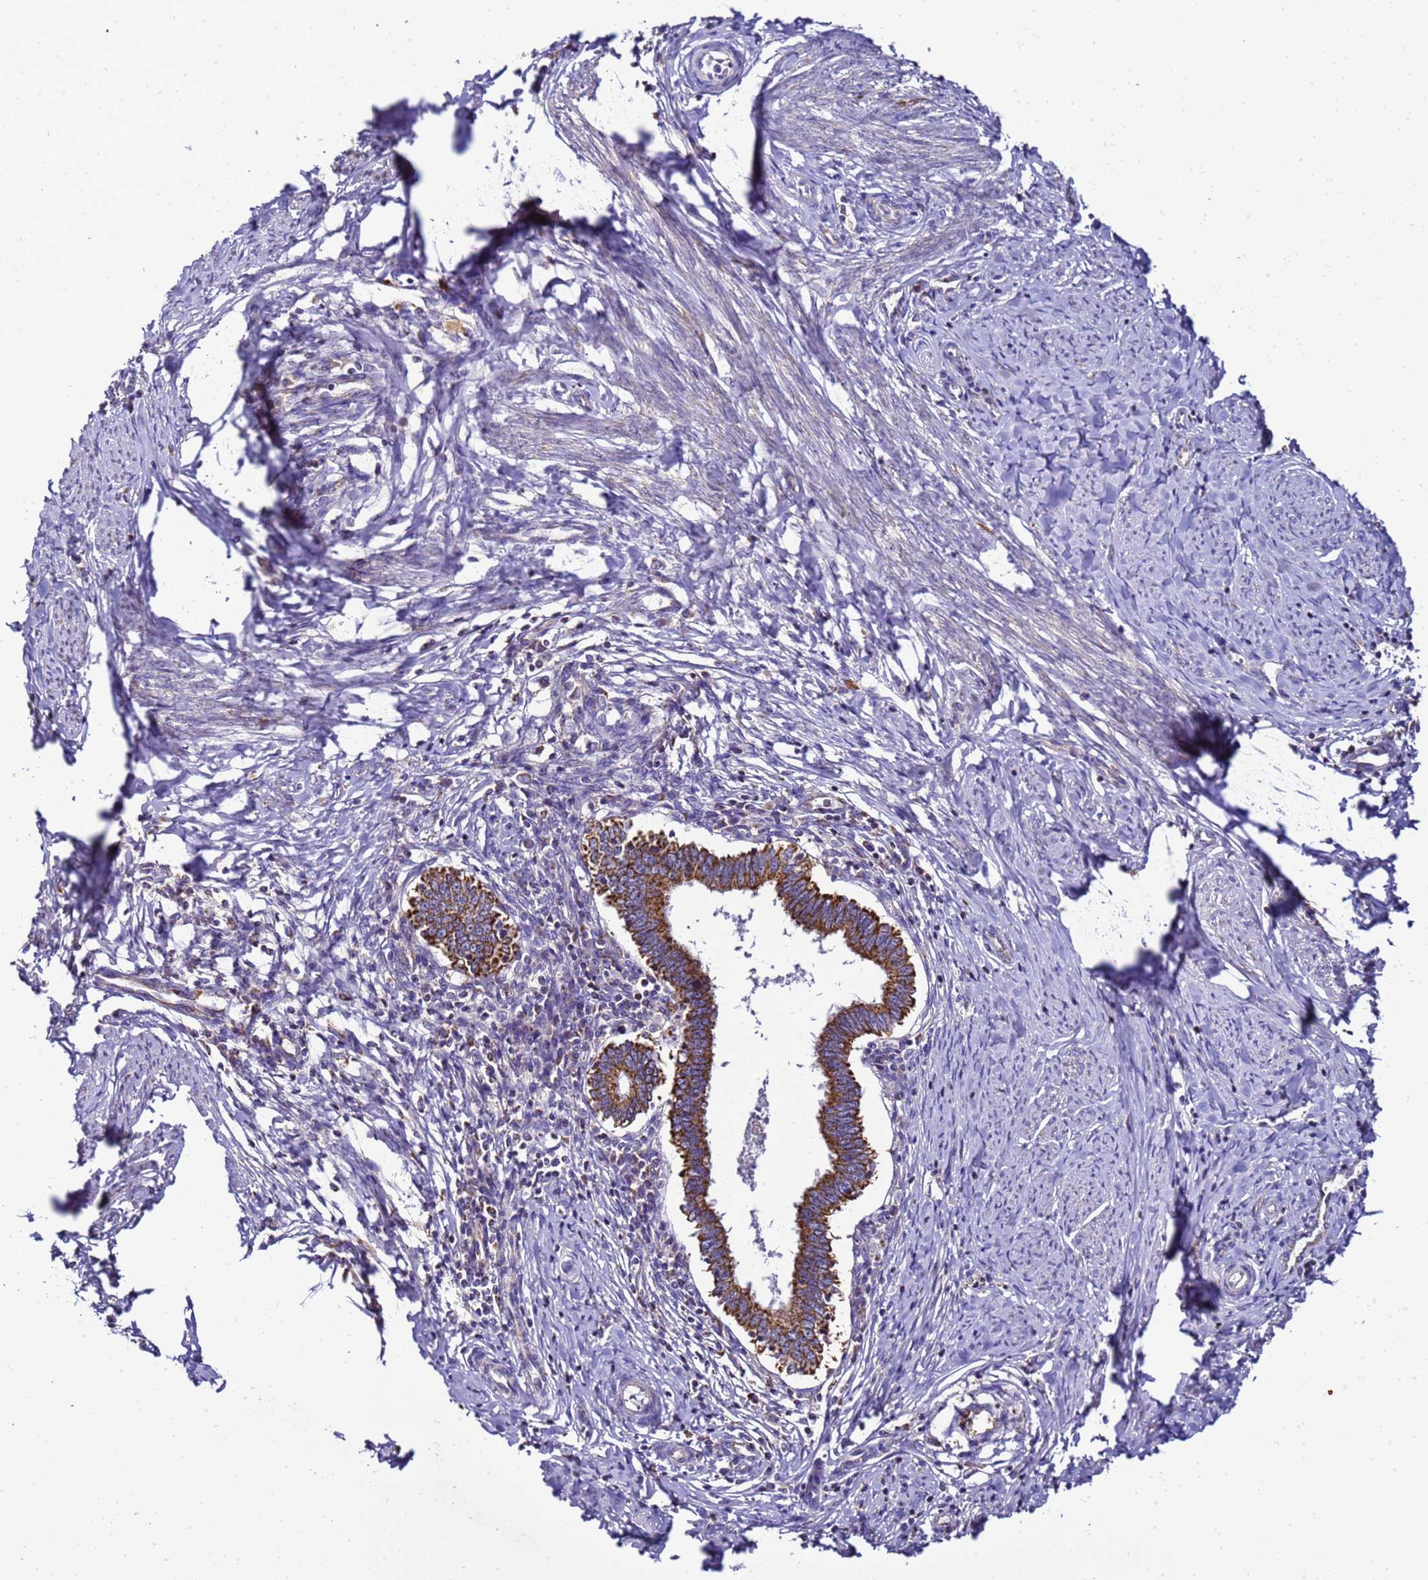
{"staining": {"intensity": "strong", "quantity": ">75%", "location": "cytoplasmic/membranous"}, "tissue": "cervical cancer", "cell_type": "Tumor cells", "image_type": "cancer", "snomed": [{"axis": "morphology", "description": "Adenocarcinoma, NOS"}, {"axis": "topography", "description": "Cervix"}], "caption": "IHC micrograph of neoplastic tissue: human cervical cancer stained using IHC demonstrates high levels of strong protein expression localized specifically in the cytoplasmic/membranous of tumor cells, appearing as a cytoplasmic/membranous brown color.", "gene": "HIGD2A", "patient": {"sex": "female", "age": 36}}